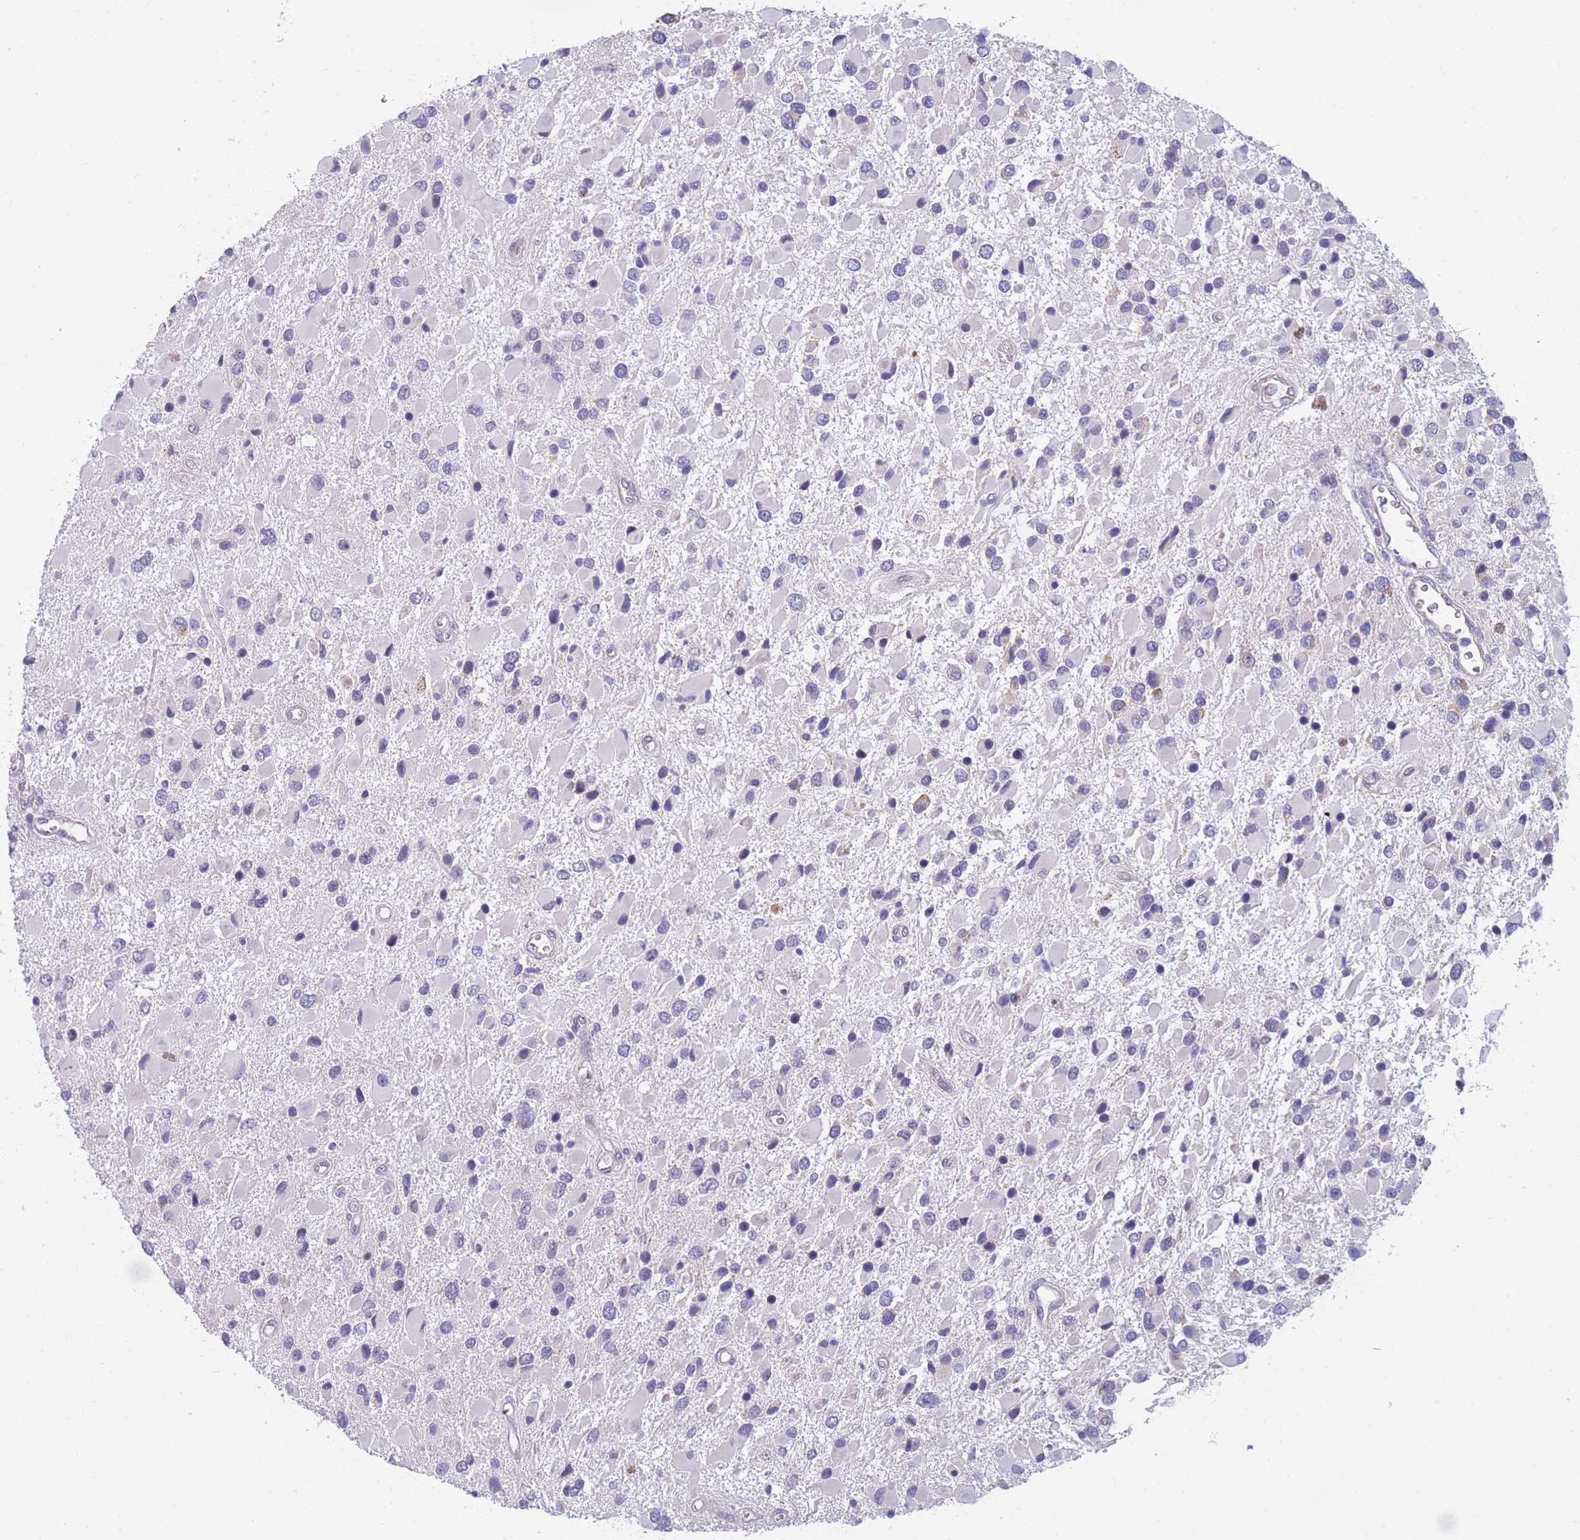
{"staining": {"intensity": "moderate", "quantity": "<25%", "location": "cytoplasmic/membranous"}, "tissue": "glioma", "cell_type": "Tumor cells", "image_type": "cancer", "snomed": [{"axis": "morphology", "description": "Glioma, malignant, High grade"}, {"axis": "topography", "description": "Brain"}], "caption": "The micrograph demonstrates a brown stain indicating the presence of a protein in the cytoplasmic/membranous of tumor cells in malignant high-grade glioma. (Brightfield microscopy of DAB IHC at high magnification).", "gene": "DDX49", "patient": {"sex": "male", "age": 53}}